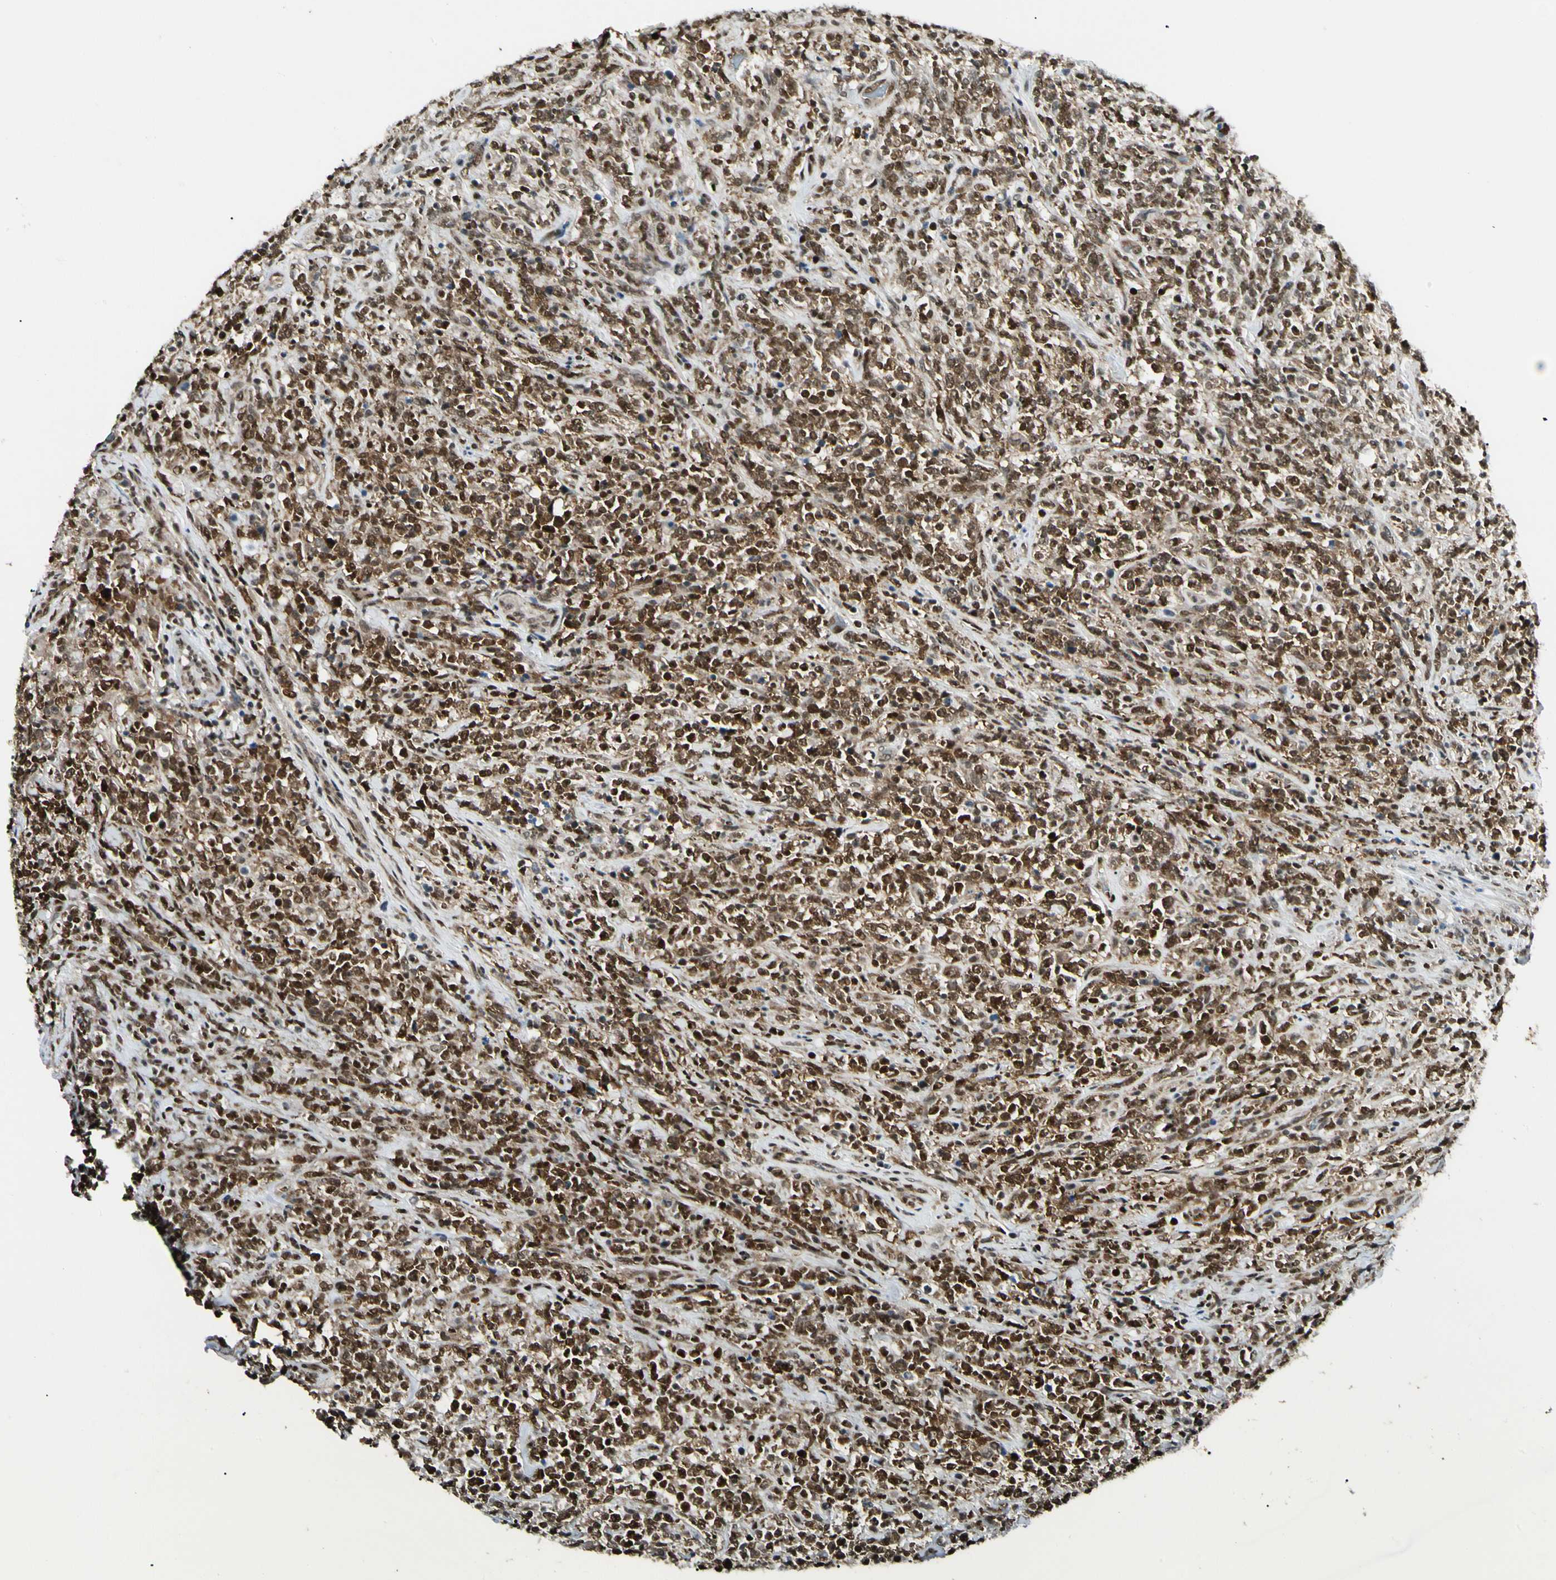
{"staining": {"intensity": "strong", "quantity": ">75%", "location": "cytoplasmic/membranous,nuclear"}, "tissue": "lymphoma", "cell_type": "Tumor cells", "image_type": "cancer", "snomed": [{"axis": "morphology", "description": "Malignant lymphoma, non-Hodgkin's type, High grade"}, {"axis": "topography", "description": "Soft tissue"}], "caption": "A brown stain shows strong cytoplasmic/membranous and nuclear positivity of a protein in human lymphoma tumor cells. (IHC, brightfield microscopy, high magnification).", "gene": "FUS", "patient": {"sex": "male", "age": 18}}